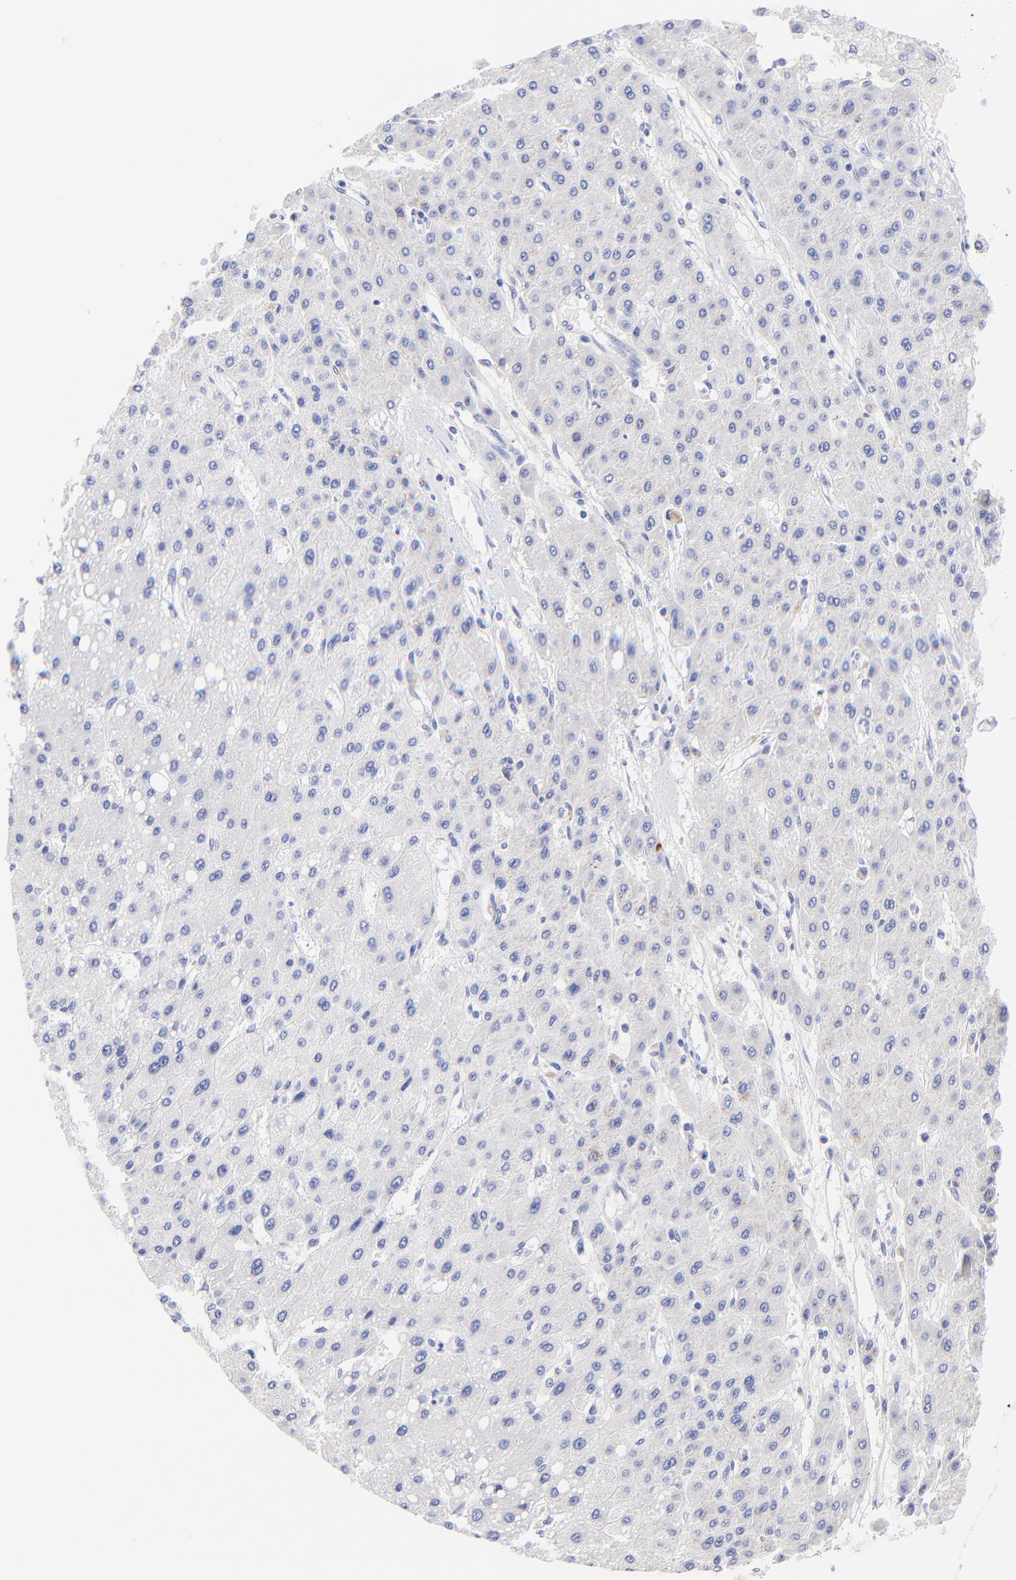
{"staining": {"intensity": "negative", "quantity": "none", "location": "none"}, "tissue": "liver cancer", "cell_type": "Tumor cells", "image_type": "cancer", "snomed": [{"axis": "morphology", "description": "Carcinoma, Hepatocellular, NOS"}, {"axis": "topography", "description": "Liver"}], "caption": "There is no significant expression in tumor cells of hepatocellular carcinoma (liver).", "gene": "RAB3A", "patient": {"sex": "female", "age": 52}}